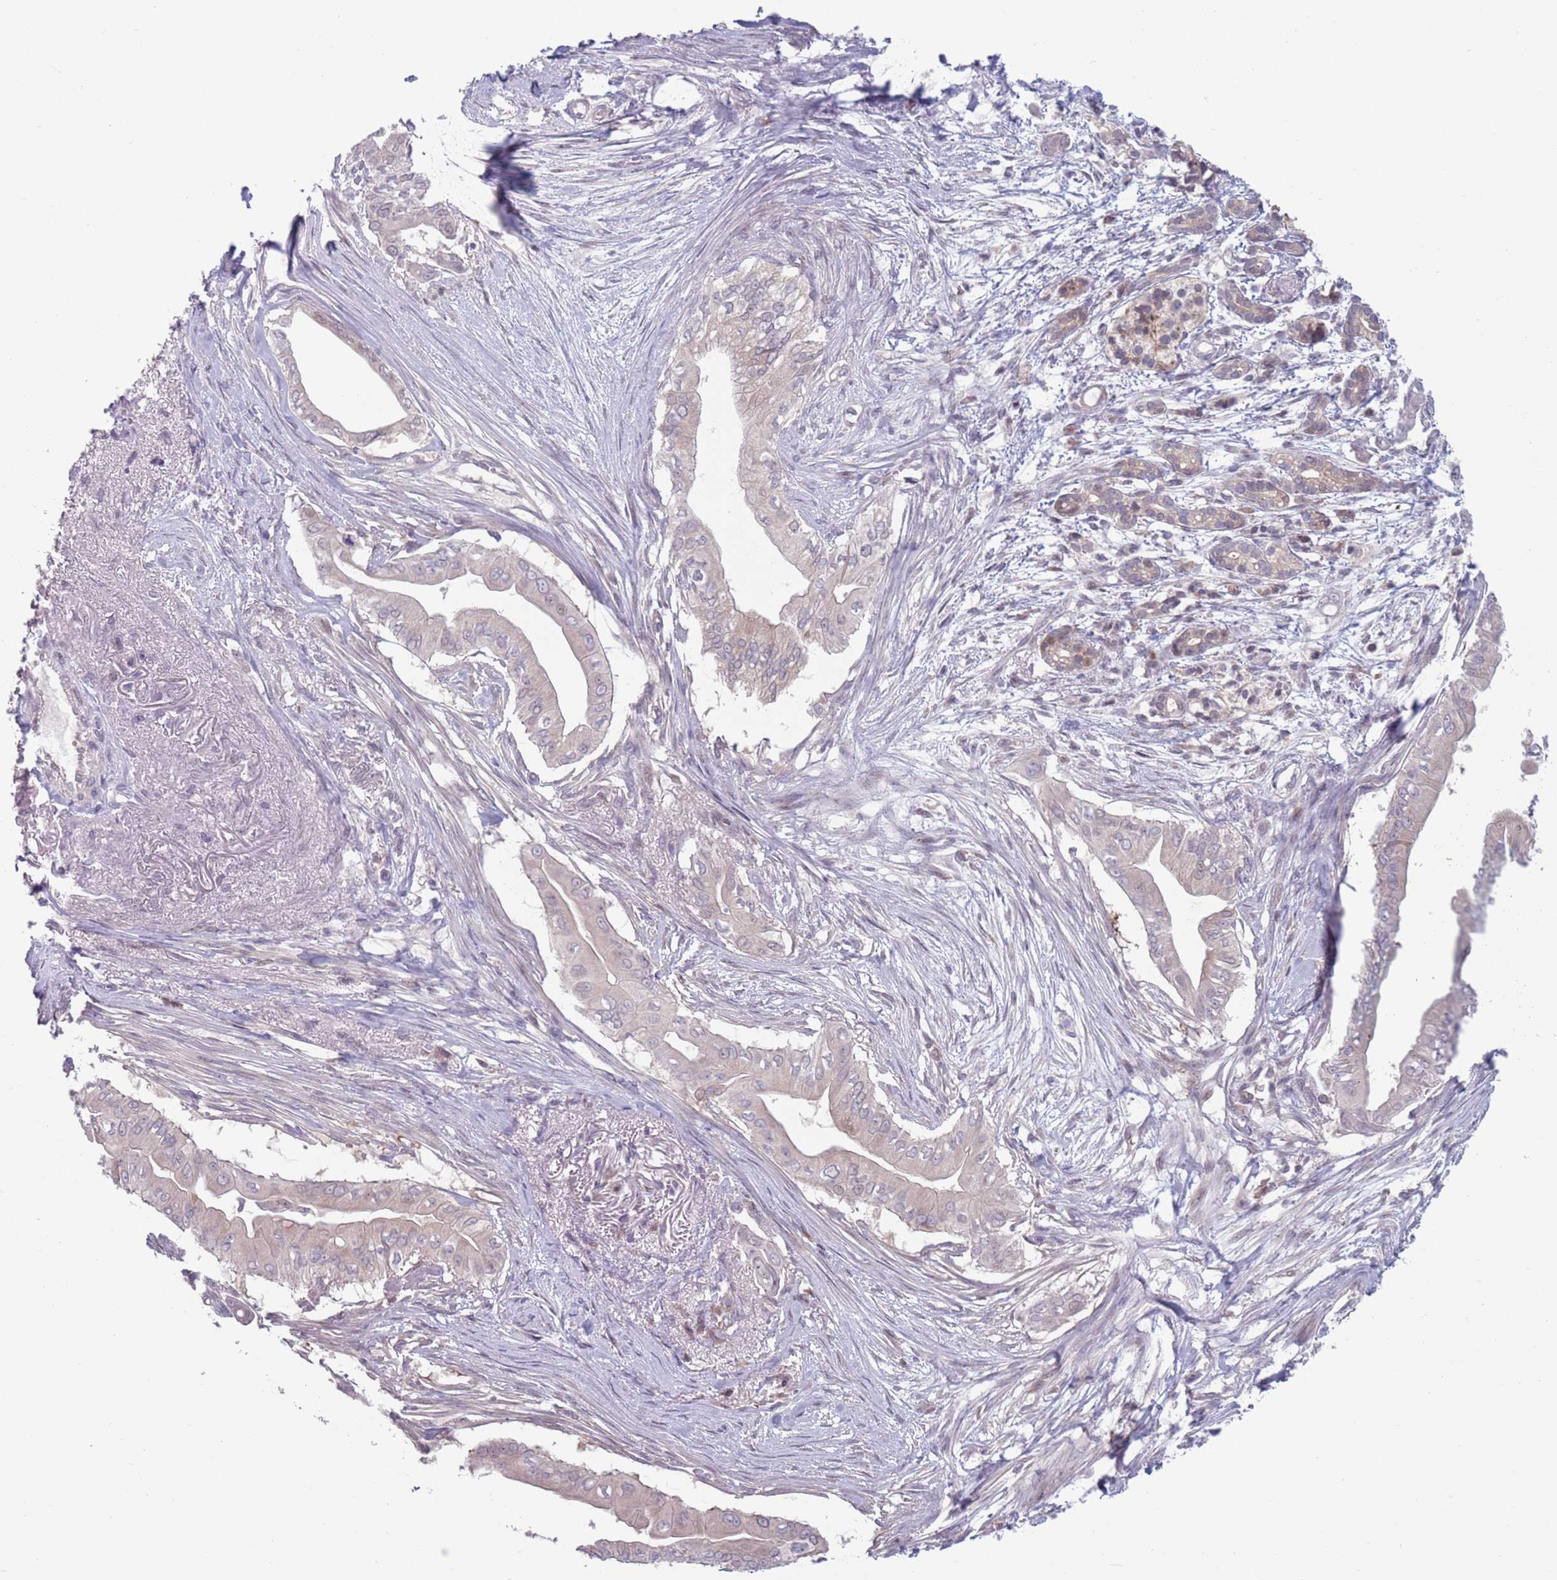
{"staining": {"intensity": "moderate", "quantity": "<25%", "location": "nuclear"}, "tissue": "pancreatic cancer", "cell_type": "Tumor cells", "image_type": "cancer", "snomed": [{"axis": "morphology", "description": "Adenocarcinoma, NOS"}, {"axis": "topography", "description": "Pancreas"}], "caption": "Human pancreatic cancer stained with a brown dye demonstrates moderate nuclear positive expression in approximately <25% of tumor cells.", "gene": "CLNS1A", "patient": {"sex": "male", "age": 71}}